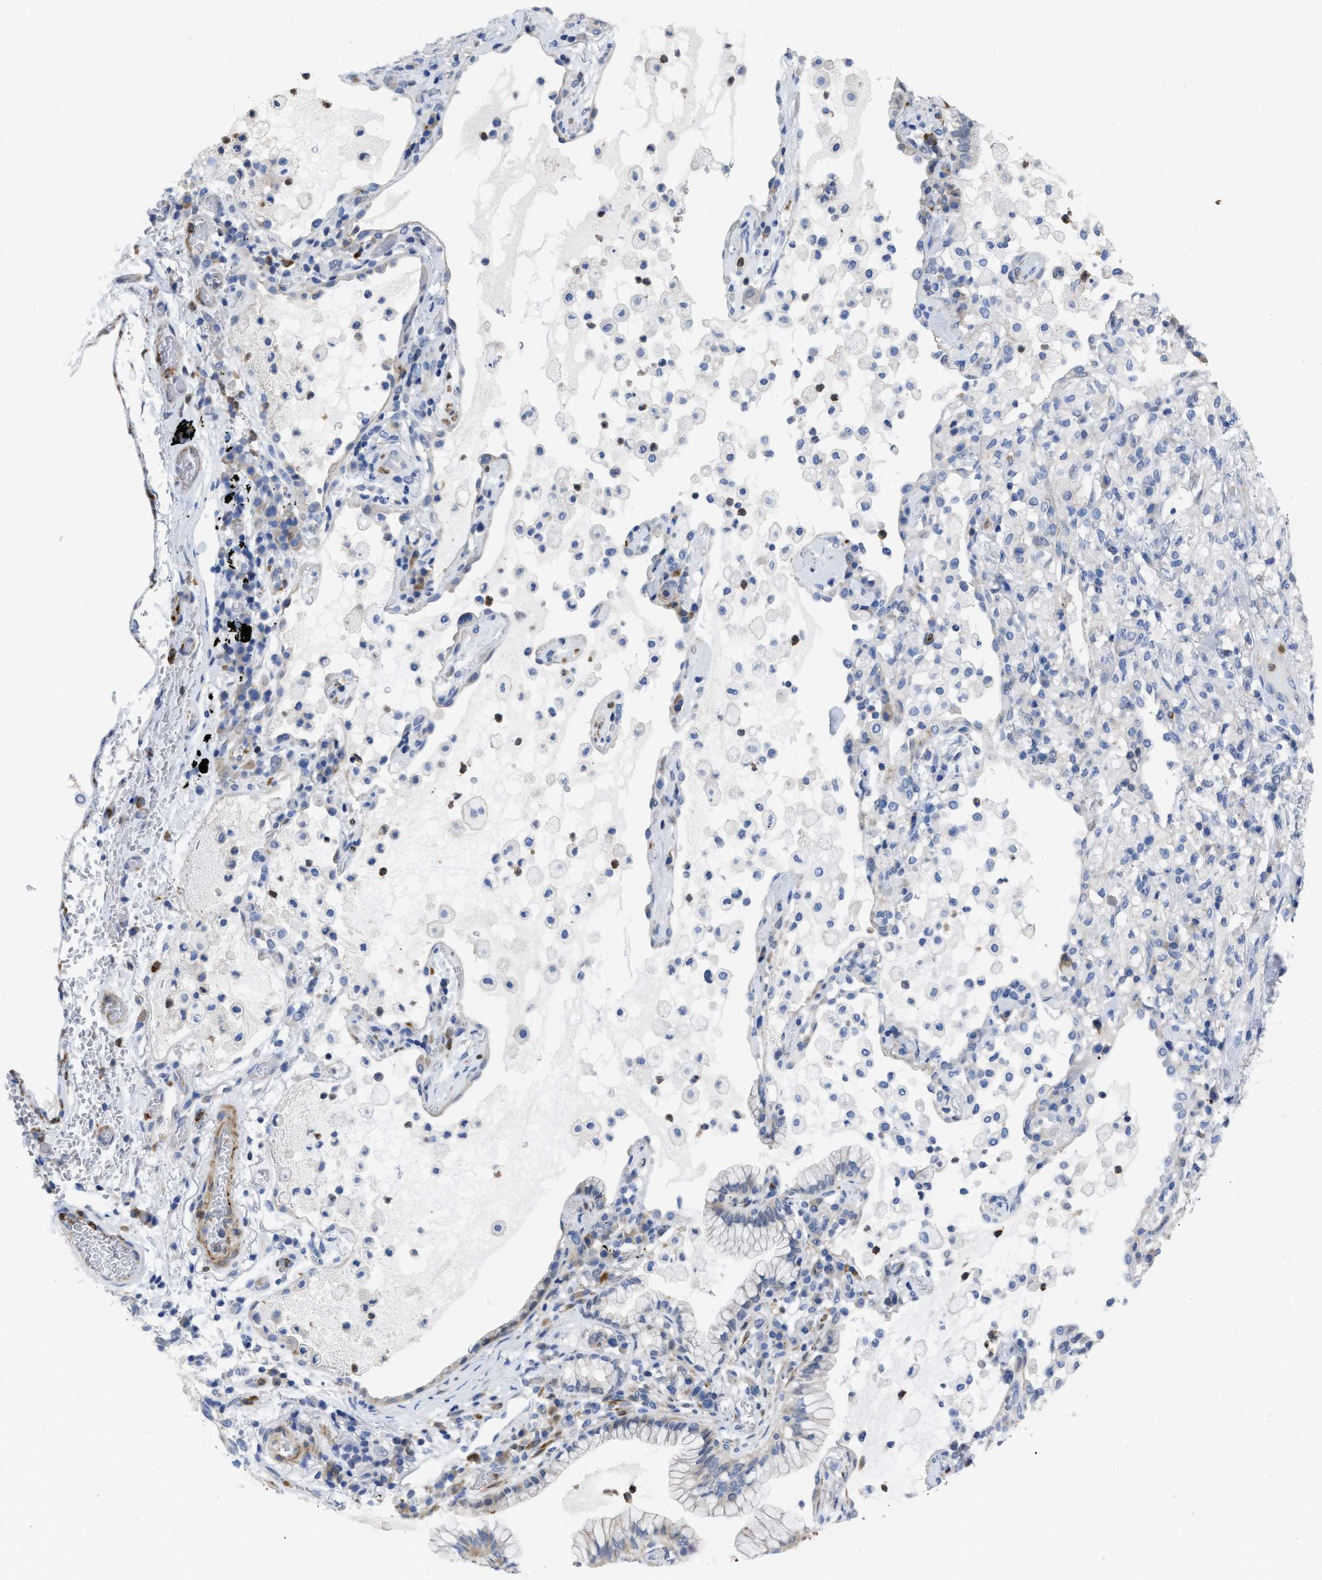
{"staining": {"intensity": "weak", "quantity": "<25%", "location": "cytoplasmic/membranous"}, "tissue": "lung cancer", "cell_type": "Tumor cells", "image_type": "cancer", "snomed": [{"axis": "morphology", "description": "Adenocarcinoma, NOS"}, {"axis": "topography", "description": "Lung"}], "caption": "DAB (3,3'-diaminobenzidine) immunohistochemical staining of human lung adenocarcinoma displays no significant positivity in tumor cells.", "gene": "PRMT2", "patient": {"sex": "female", "age": 70}}